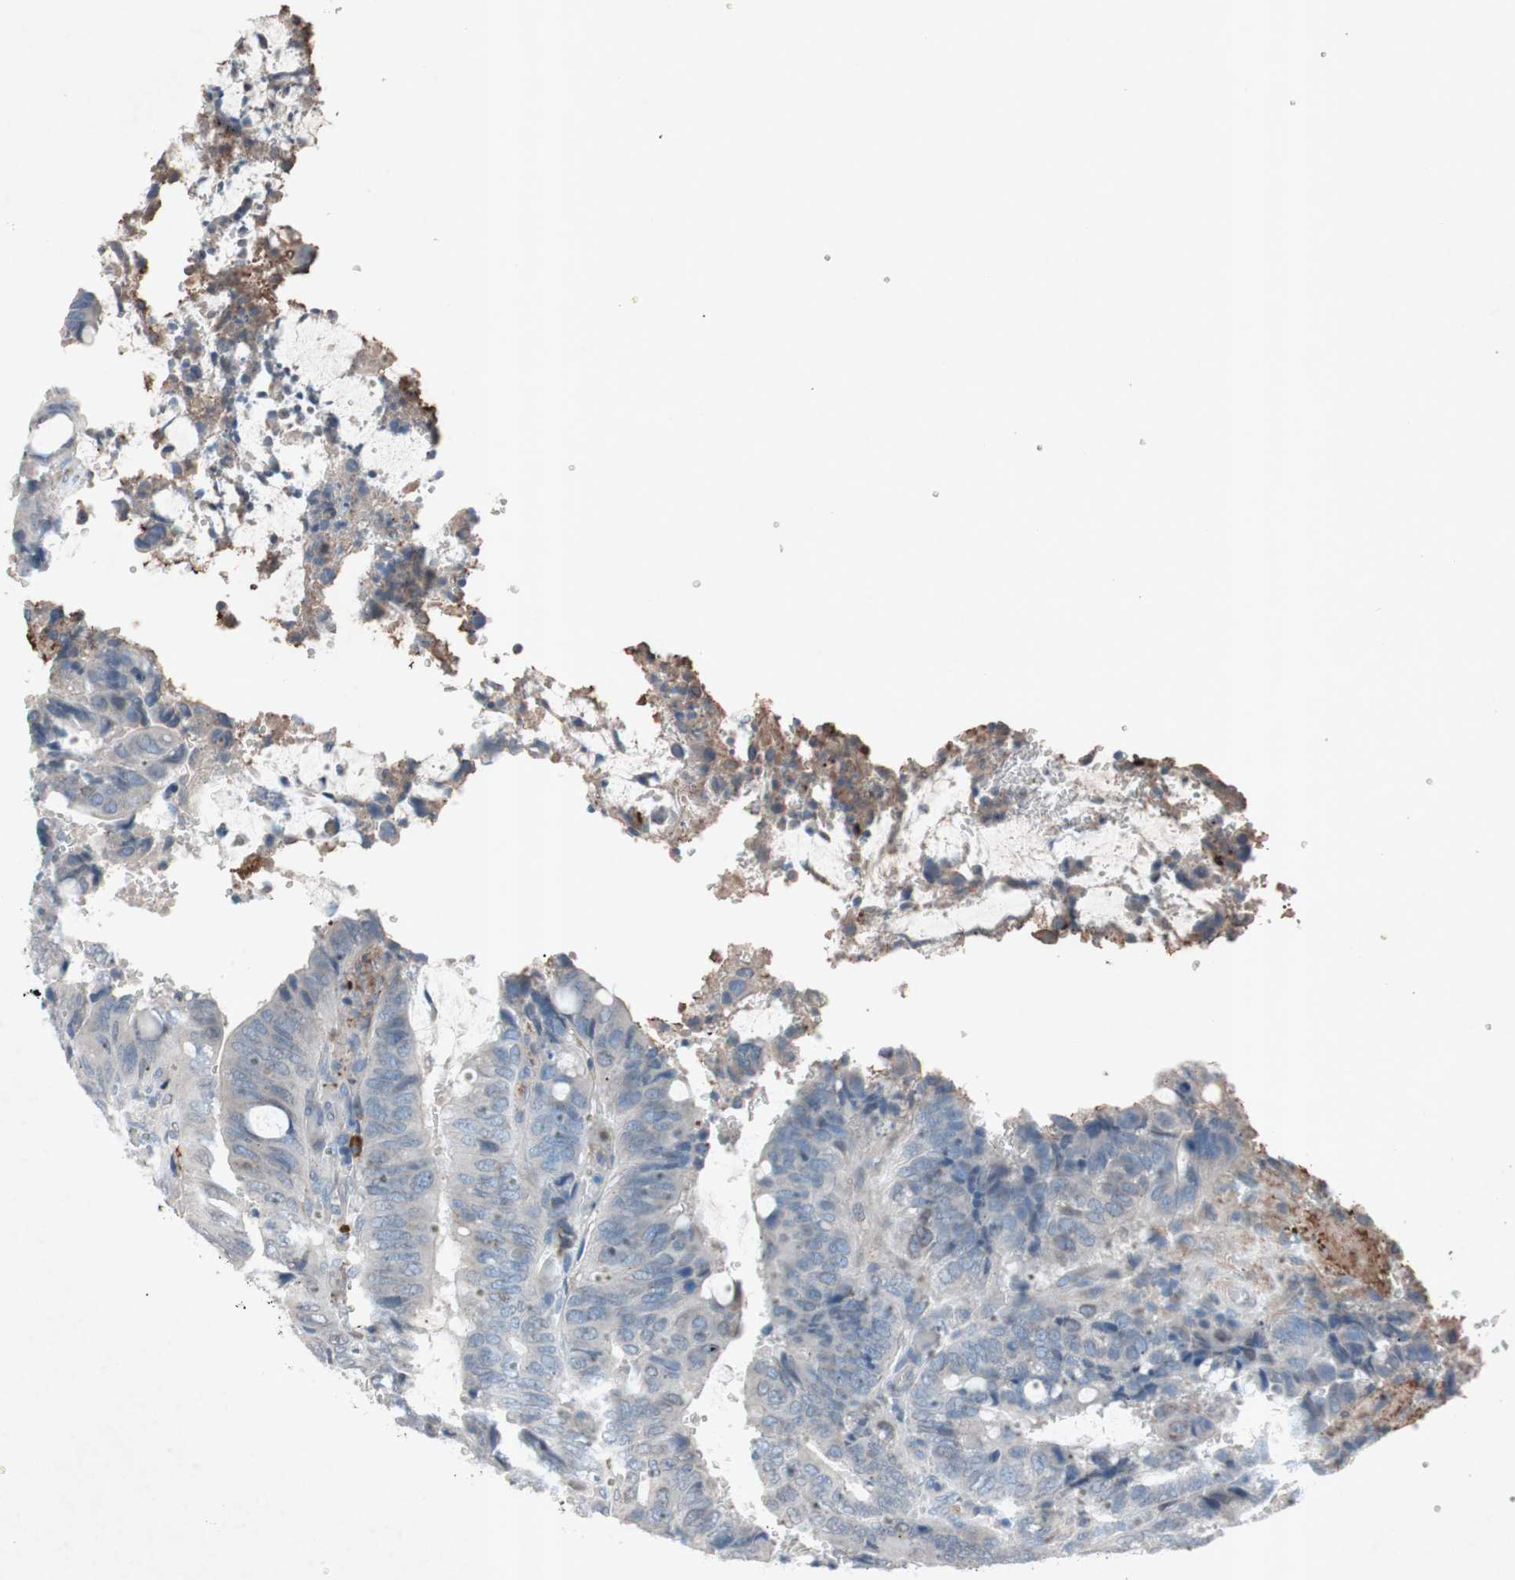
{"staining": {"intensity": "weak", "quantity": "25%-75%", "location": "cytoplasmic/membranous"}, "tissue": "colorectal cancer", "cell_type": "Tumor cells", "image_type": "cancer", "snomed": [{"axis": "morphology", "description": "Normal tissue, NOS"}, {"axis": "morphology", "description": "Adenocarcinoma, NOS"}, {"axis": "topography", "description": "Rectum"}, {"axis": "topography", "description": "Peripheral nerve tissue"}], "caption": "Immunohistochemical staining of human adenocarcinoma (colorectal) reveals low levels of weak cytoplasmic/membranous protein staining in about 25%-75% of tumor cells. (DAB (3,3'-diaminobenzidine) IHC, brown staining for protein, blue staining for nuclei).", "gene": "GRB7", "patient": {"sex": "male", "age": 92}}